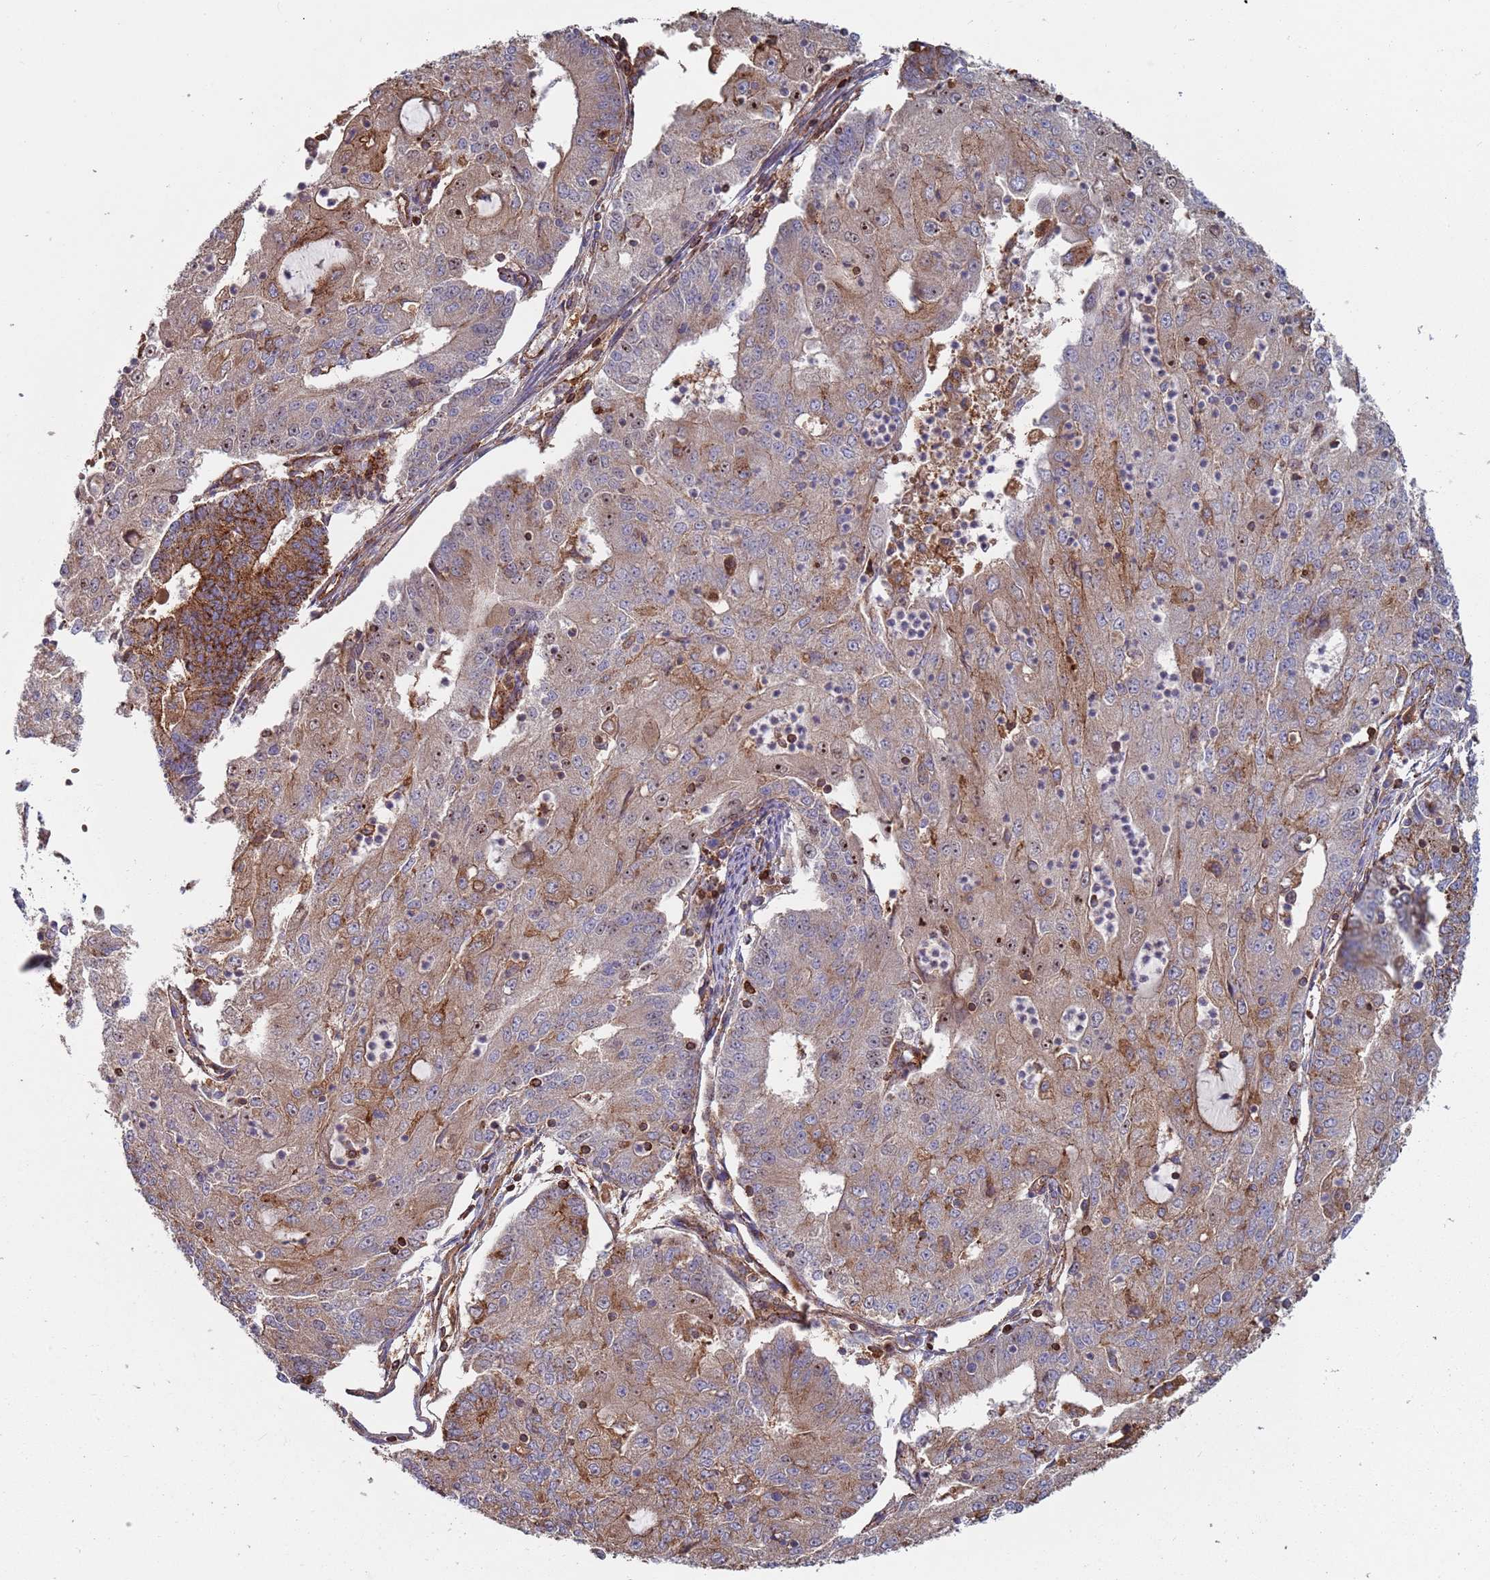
{"staining": {"intensity": "weak", "quantity": "25%-75%", "location": "cytoplasmic/membranous"}, "tissue": "endometrial cancer", "cell_type": "Tumor cells", "image_type": "cancer", "snomed": [{"axis": "morphology", "description": "Adenocarcinoma, NOS"}, {"axis": "topography", "description": "Endometrium"}], "caption": "About 25%-75% of tumor cells in human endometrial cancer exhibit weak cytoplasmic/membranous protein staining as visualized by brown immunohistochemical staining.", "gene": "MALRD1", "patient": {"sex": "female", "age": 56}}